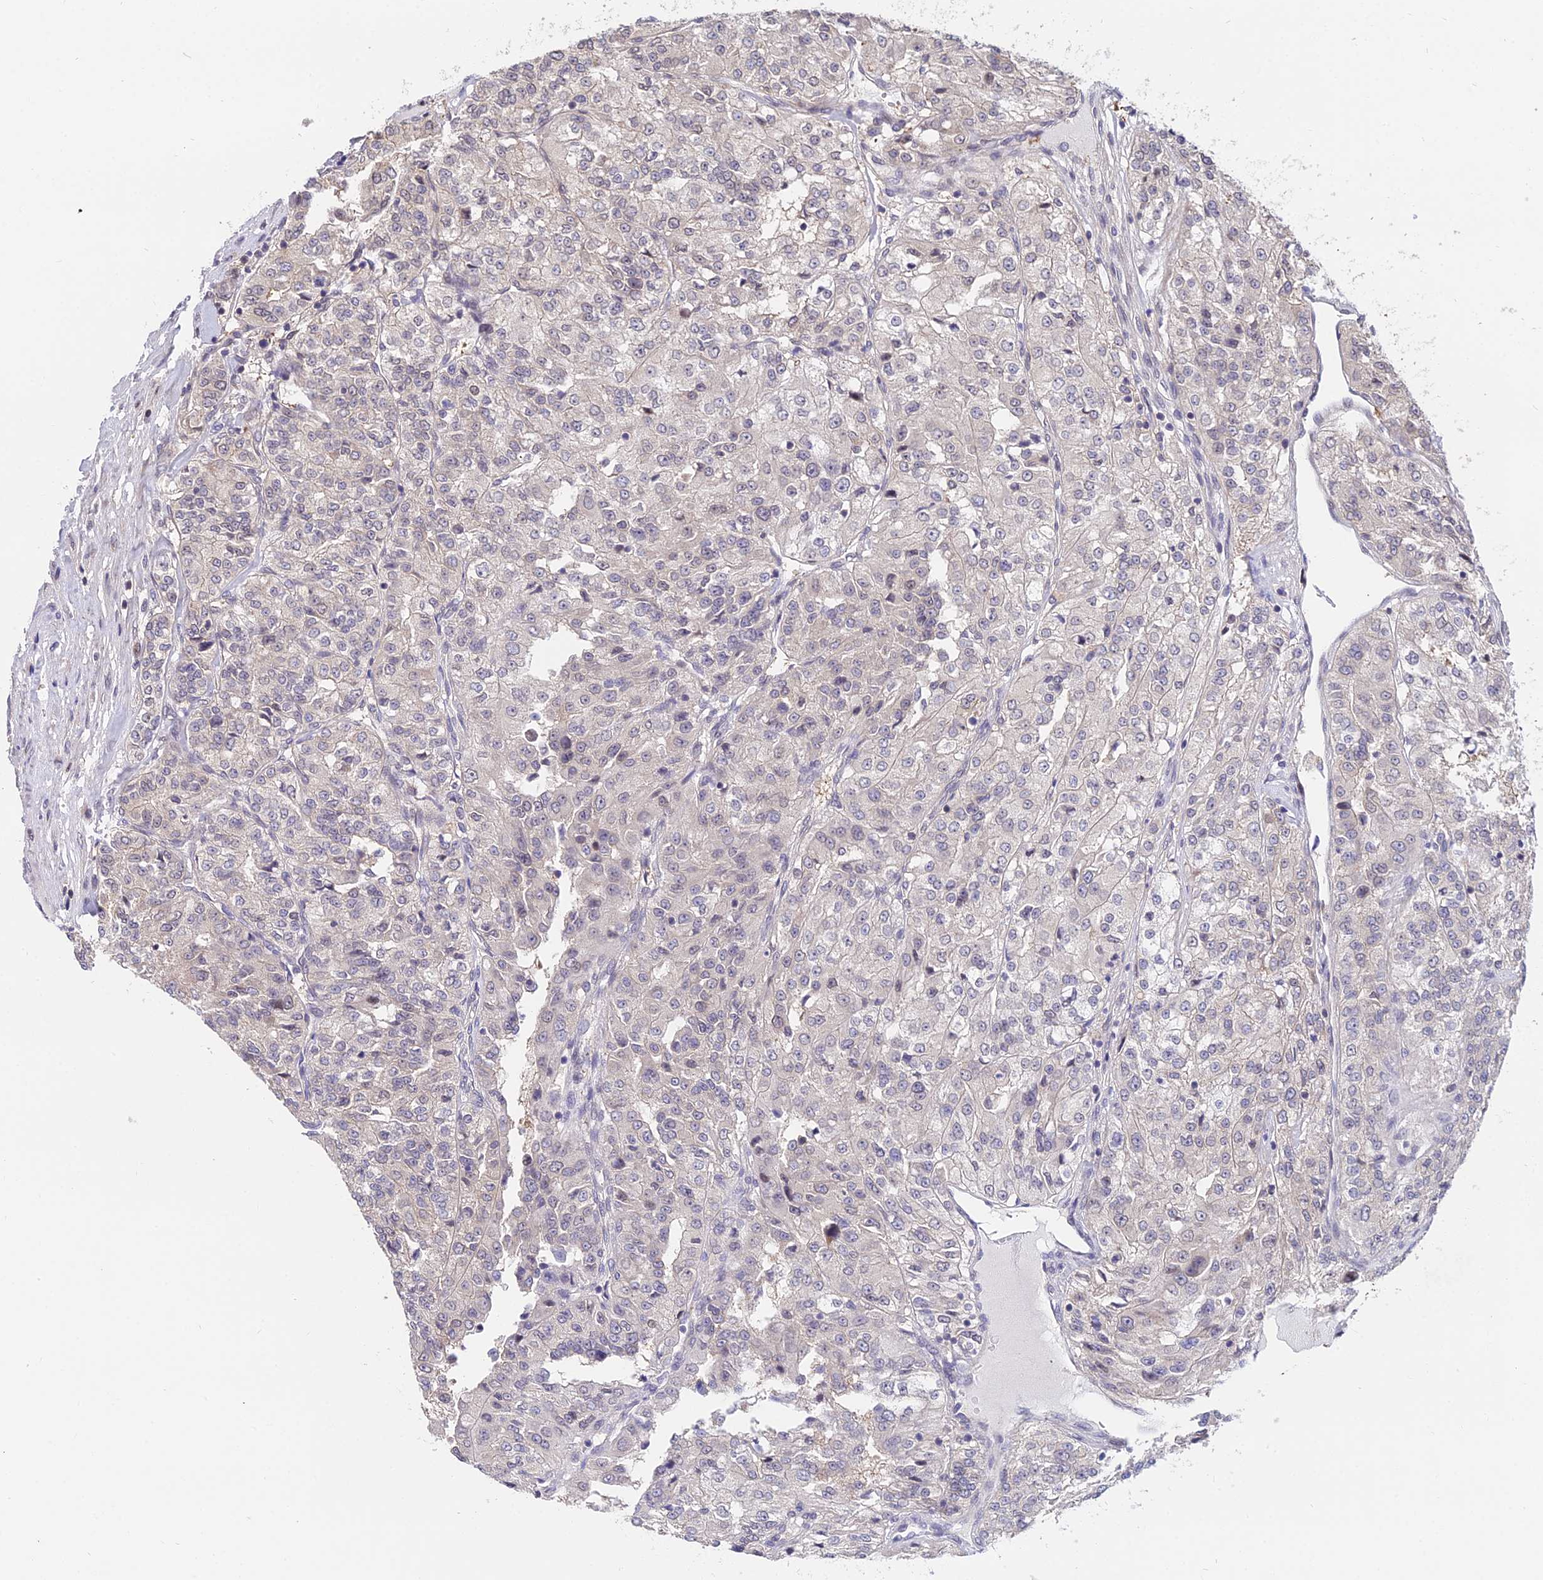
{"staining": {"intensity": "negative", "quantity": "none", "location": "none"}, "tissue": "renal cancer", "cell_type": "Tumor cells", "image_type": "cancer", "snomed": [{"axis": "morphology", "description": "Adenocarcinoma, NOS"}, {"axis": "topography", "description": "Kidney"}], "caption": "Tumor cells are negative for protein expression in human renal cancer (adenocarcinoma). (Brightfield microscopy of DAB (3,3'-diaminobenzidine) immunohistochemistry at high magnification).", "gene": "INPP4A", "patient": {"sex": "female", "age": 63}}